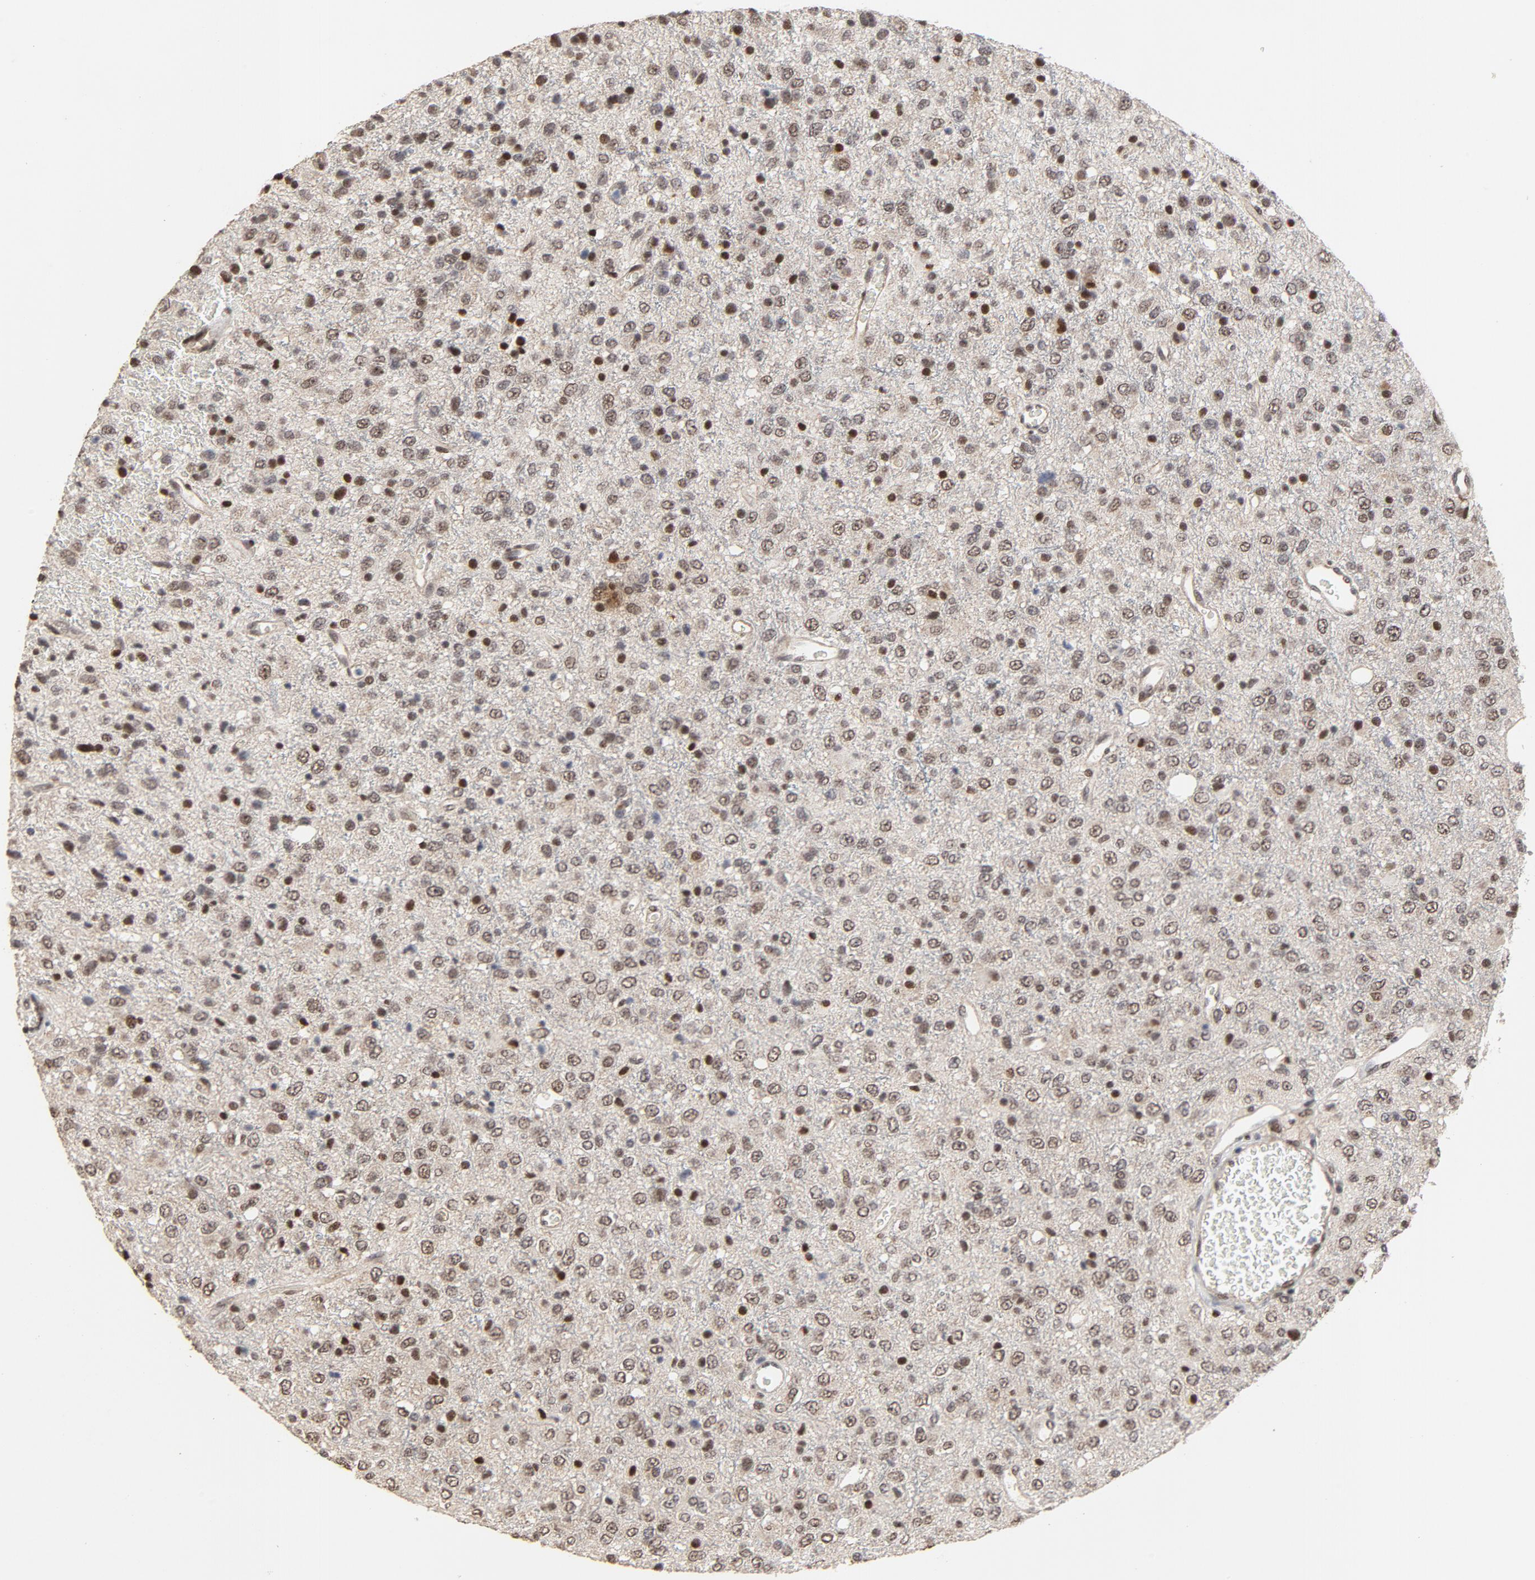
{"staining": {"intensity": "moderate", "quantity": "25%-75%", "location": "nuclear"}, "tissue": "glioma", "cell_type": "Tumor cells", "image_type": "cancer", "snomed": [{"axis": "morphology", "description": "Glioma, malignant, High grade"}, {"axis": "topography", "description": "pancreas cauda"}], "caption": "Glioma stained with immunohistochemistry (IHC) demonstrates moderate nuclear staining in approximately 25%-75% of tumor cells.", "gene": "TP53RK", "patient": {"sex": "male", "age": 60}}